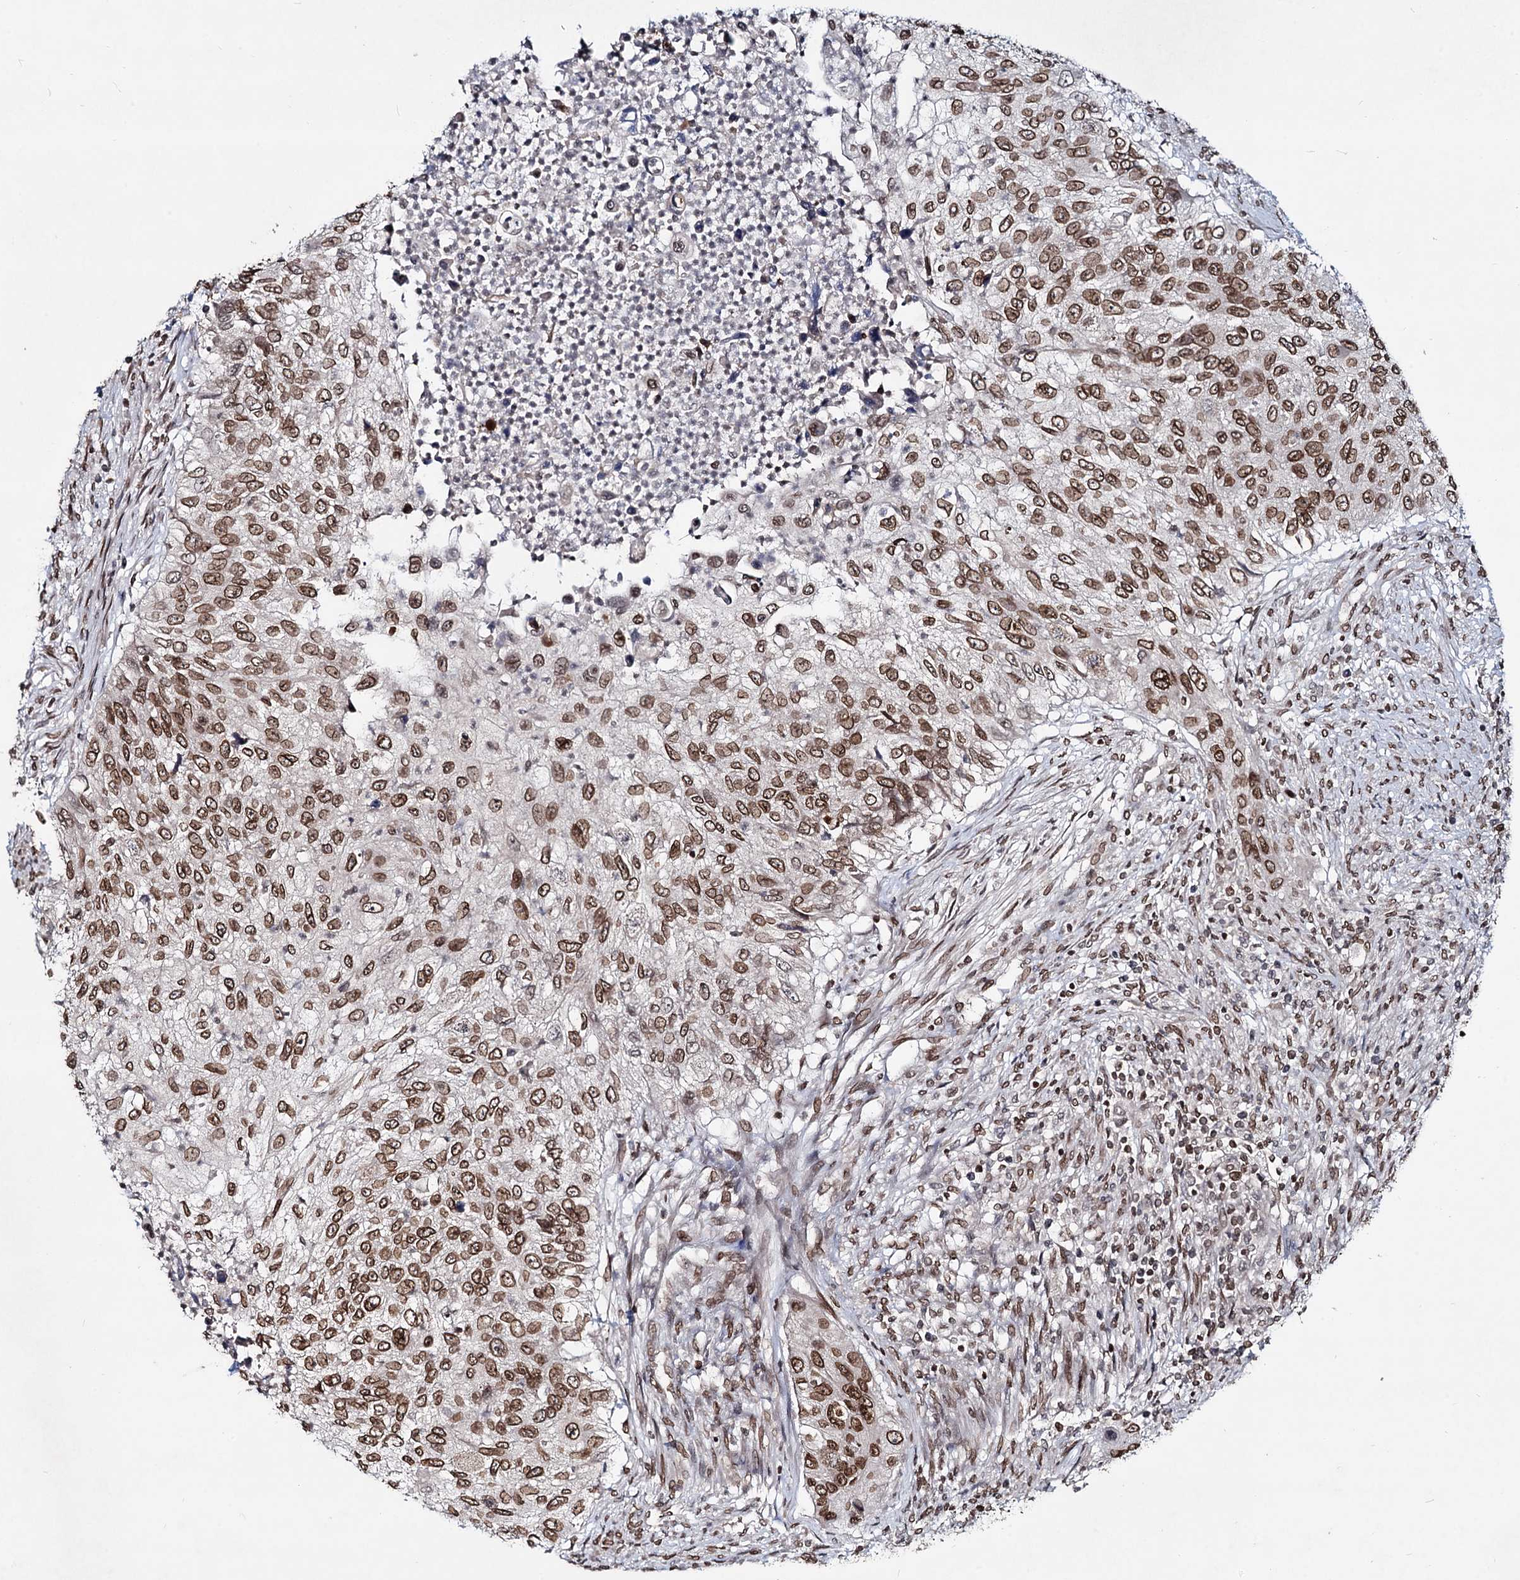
{"staining": {"intensity": "strong", "quantity": ">75%", "location": "cytoplasmic/membranous,nuclear"}, "tissue": "urothelial cancer", "cell_type": "Tumor cells", "image_type": "cancer", "snomed": [{"axis": "morphology", "description": "Urothelial carcinoma, High grade"}, {"axis": "topography", "description": "Urinary bladder"}], "caption": "Immunohistochemistry (IHC) micrograph of high-grade urothelial carcinoma stained for a protein (brown), which demonstrates high levels of strong cytoplasmic/membranous and nuclear staining in approximately >75% of tumor cells.", "gene": "RNF6", "patient": {"sex": "female", "age": 60}}